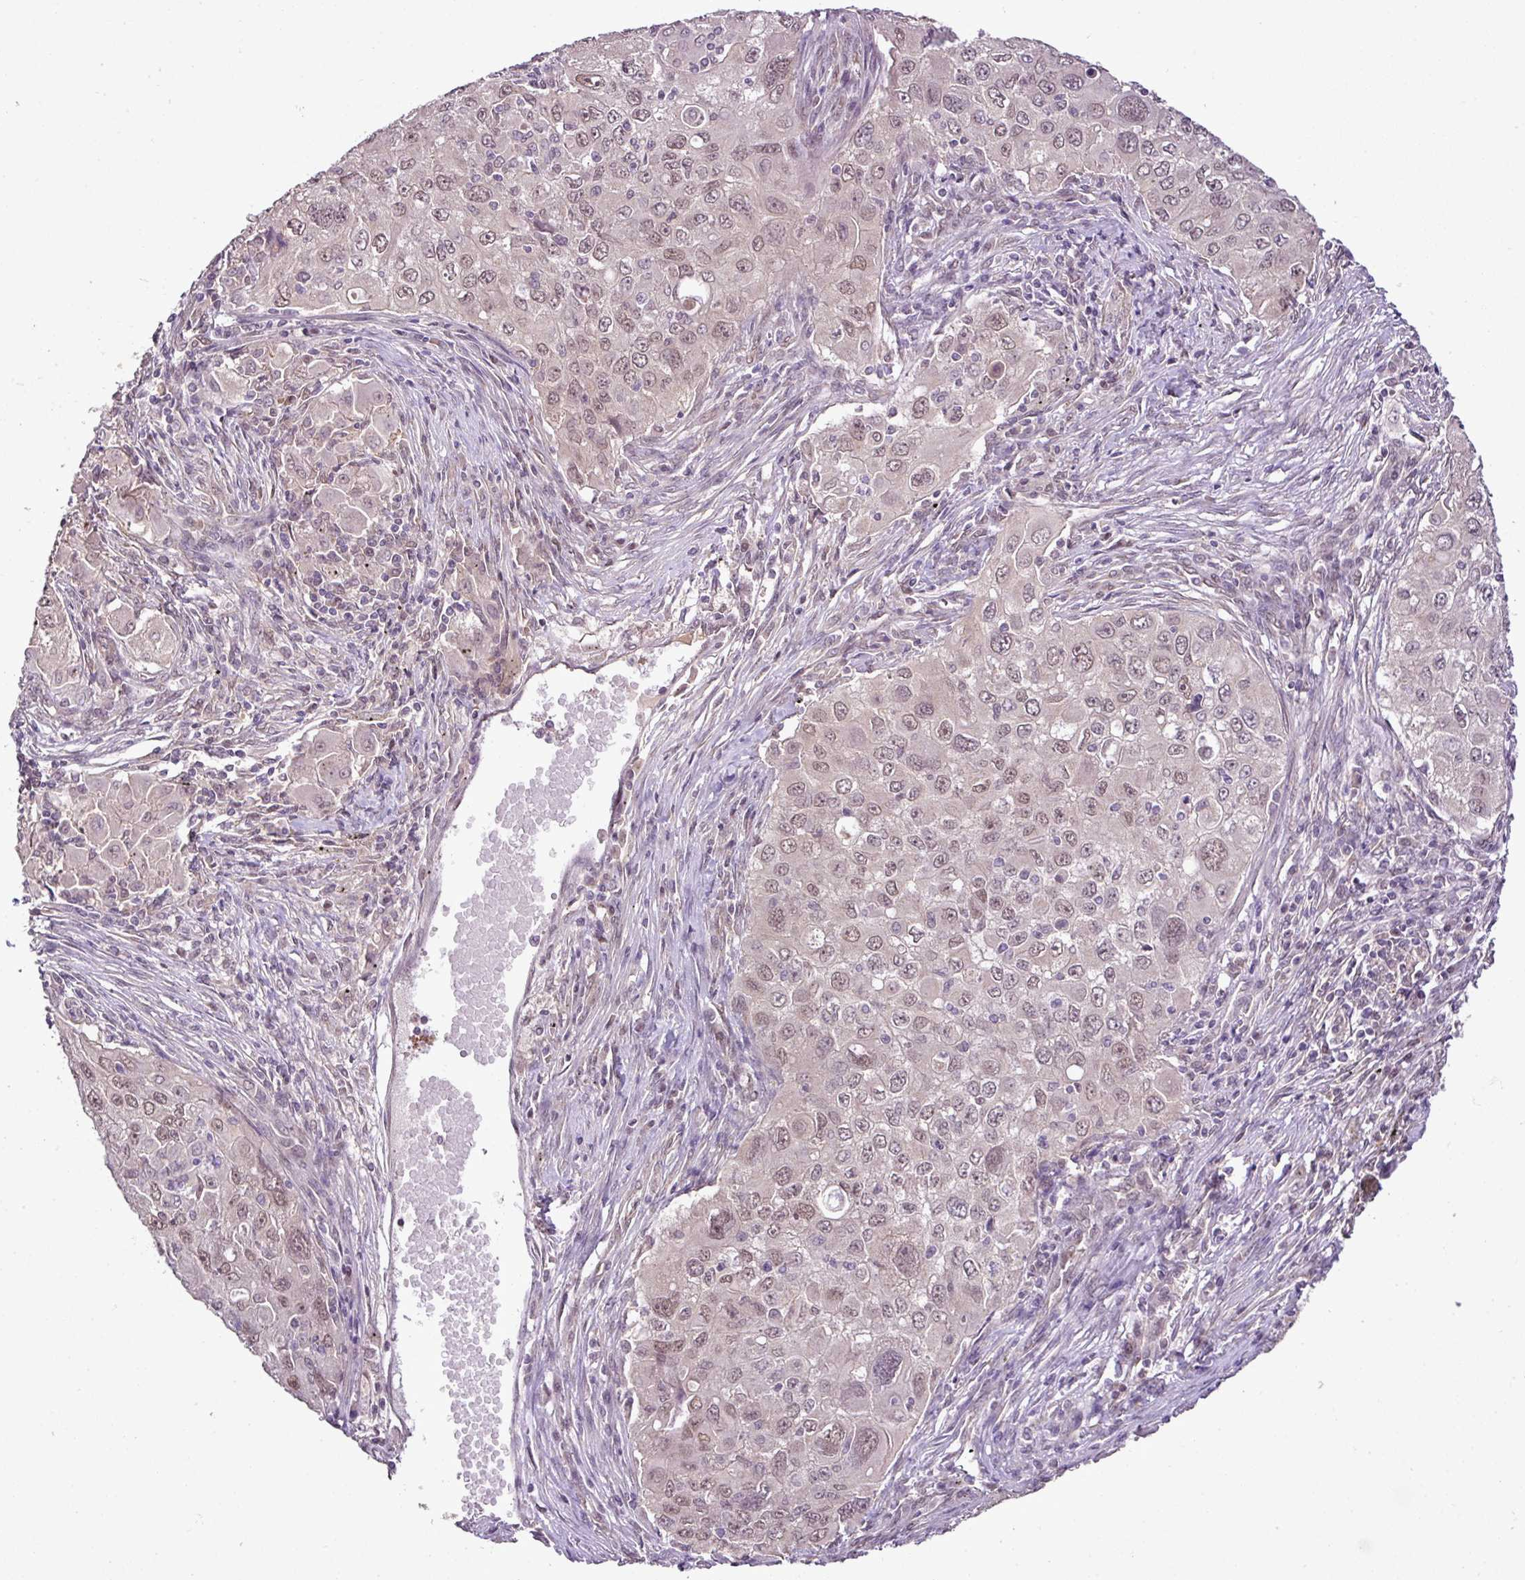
{"staining": {"intensity": "weak", "quantity": ">75%", "location": "nuclear"}, "tissue": "lung cancer", "cell_type": "Tumor cells", "image_type": "cancer", "snomed": [{"axis": "morphology", "description": "Adenocarcinoma, NOS"}, {"axis": "morphology", "description": "Adenocarcinoma, metastatic, NOS"}, {"axis": "topography", "description": "Lymph node"}, {"axis": "topography", "description": "Lung"}], "caption": "Immunohistochemistry photomicrograph of neoplastic tissue: lung cancer (adenocarcinoma) stained using IHC reveals low levels of weak protein expression localized specifically in the nuclear of tumor cells, appearing as a nuclear brown color.", "gene": "DNAAF4", "patient": {"sex": "female", "age": 42}}